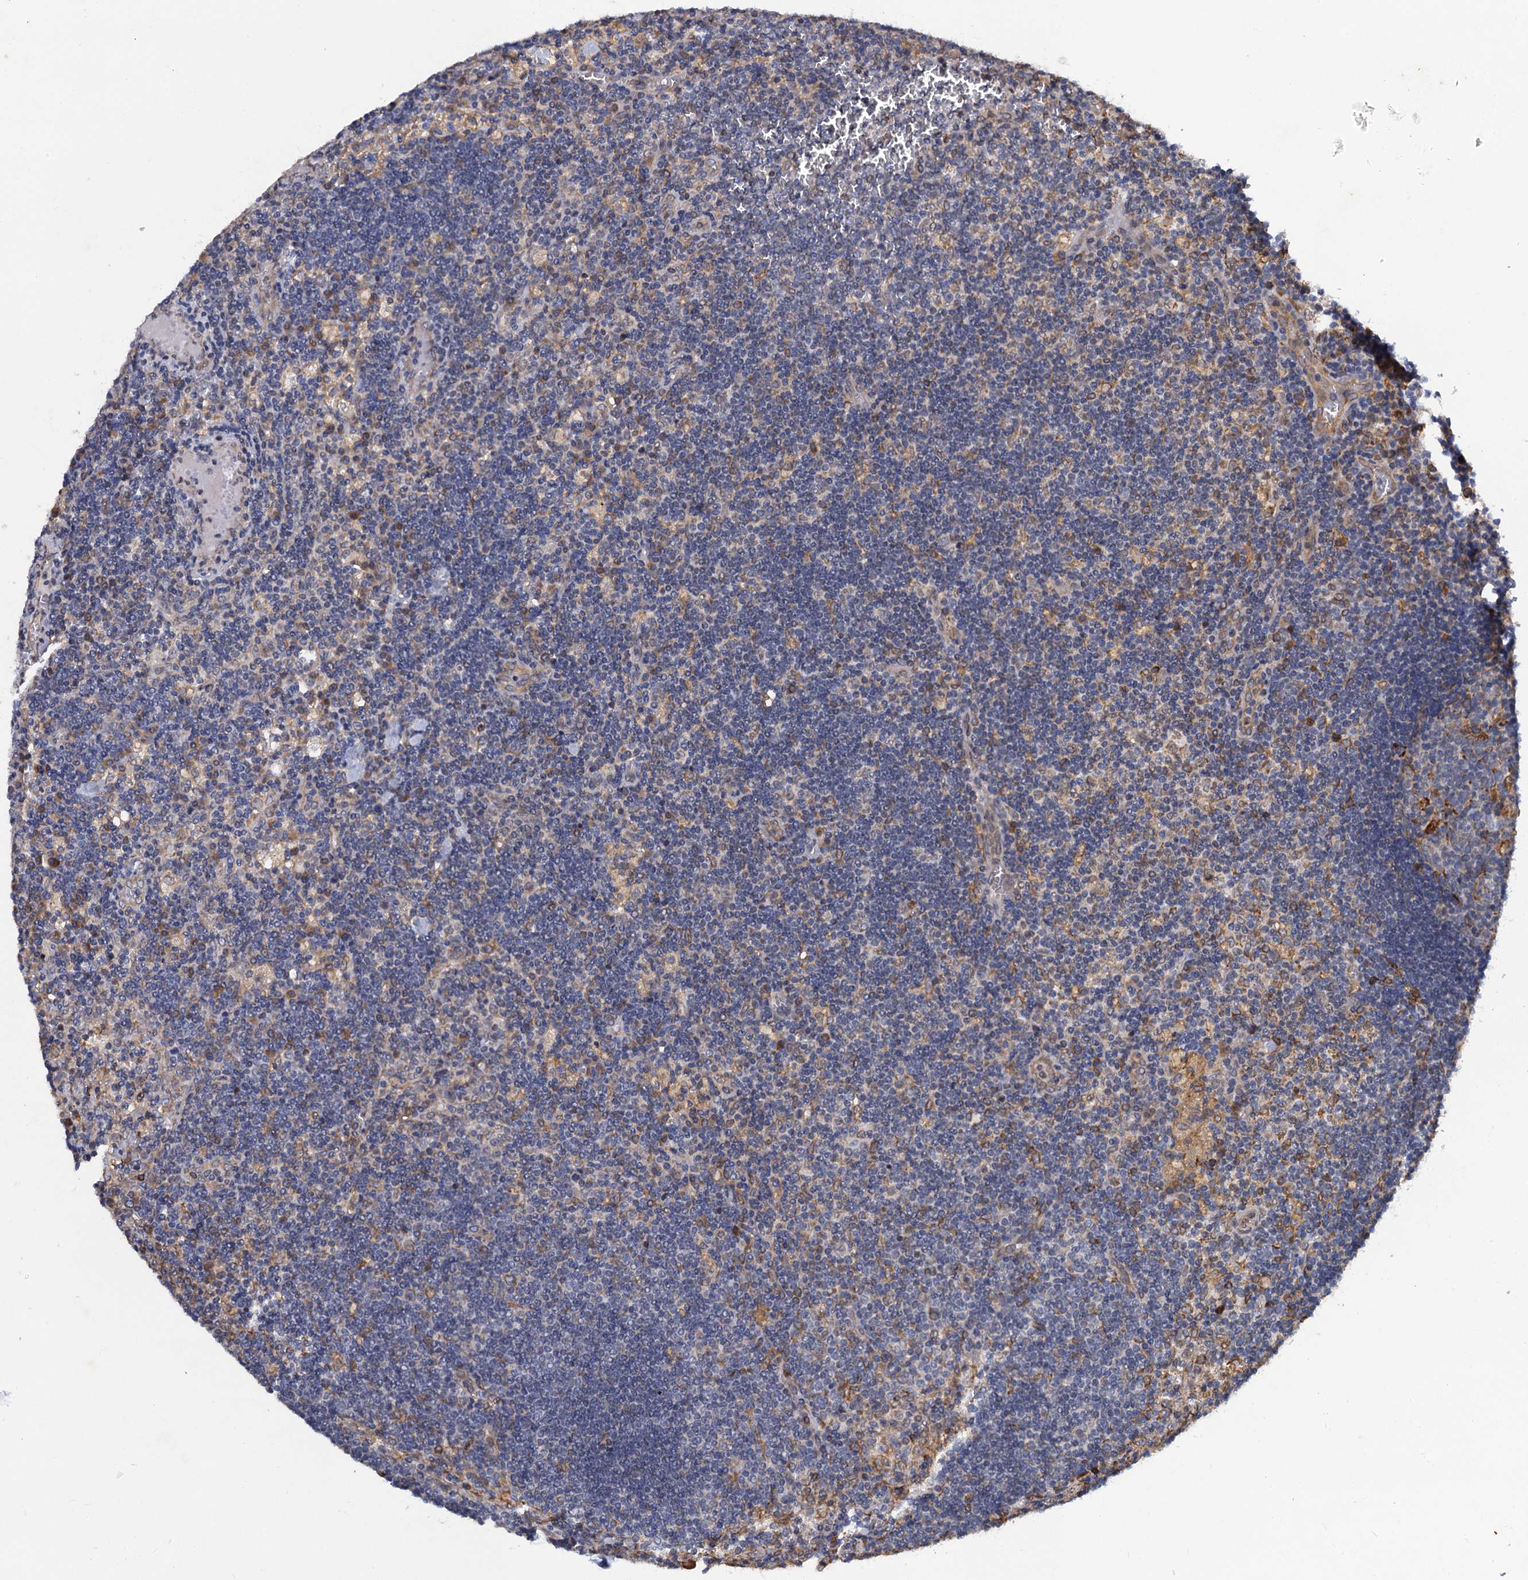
{"staining": {"intensity": "moderate", "quantity": "<25%", "location": "cytoplasmic/membranous"}, "tissue": "lymph node", "cell_type": "Germinal center cells", "image_type": "normal", "snomed": [{"axis": "morphology", "description": "Normal tissue, NOS"}, {"axis": "topography", "description": "Lymph node"}], "caption": "Immunohistochemical staining of benign human lymph node reveals low levels of moderate cytoplasmic/membranous expression in approximately <25% of germinal center cells.", "gene": "ARMC5", "patient": {"sex": "male", "age": 58}}